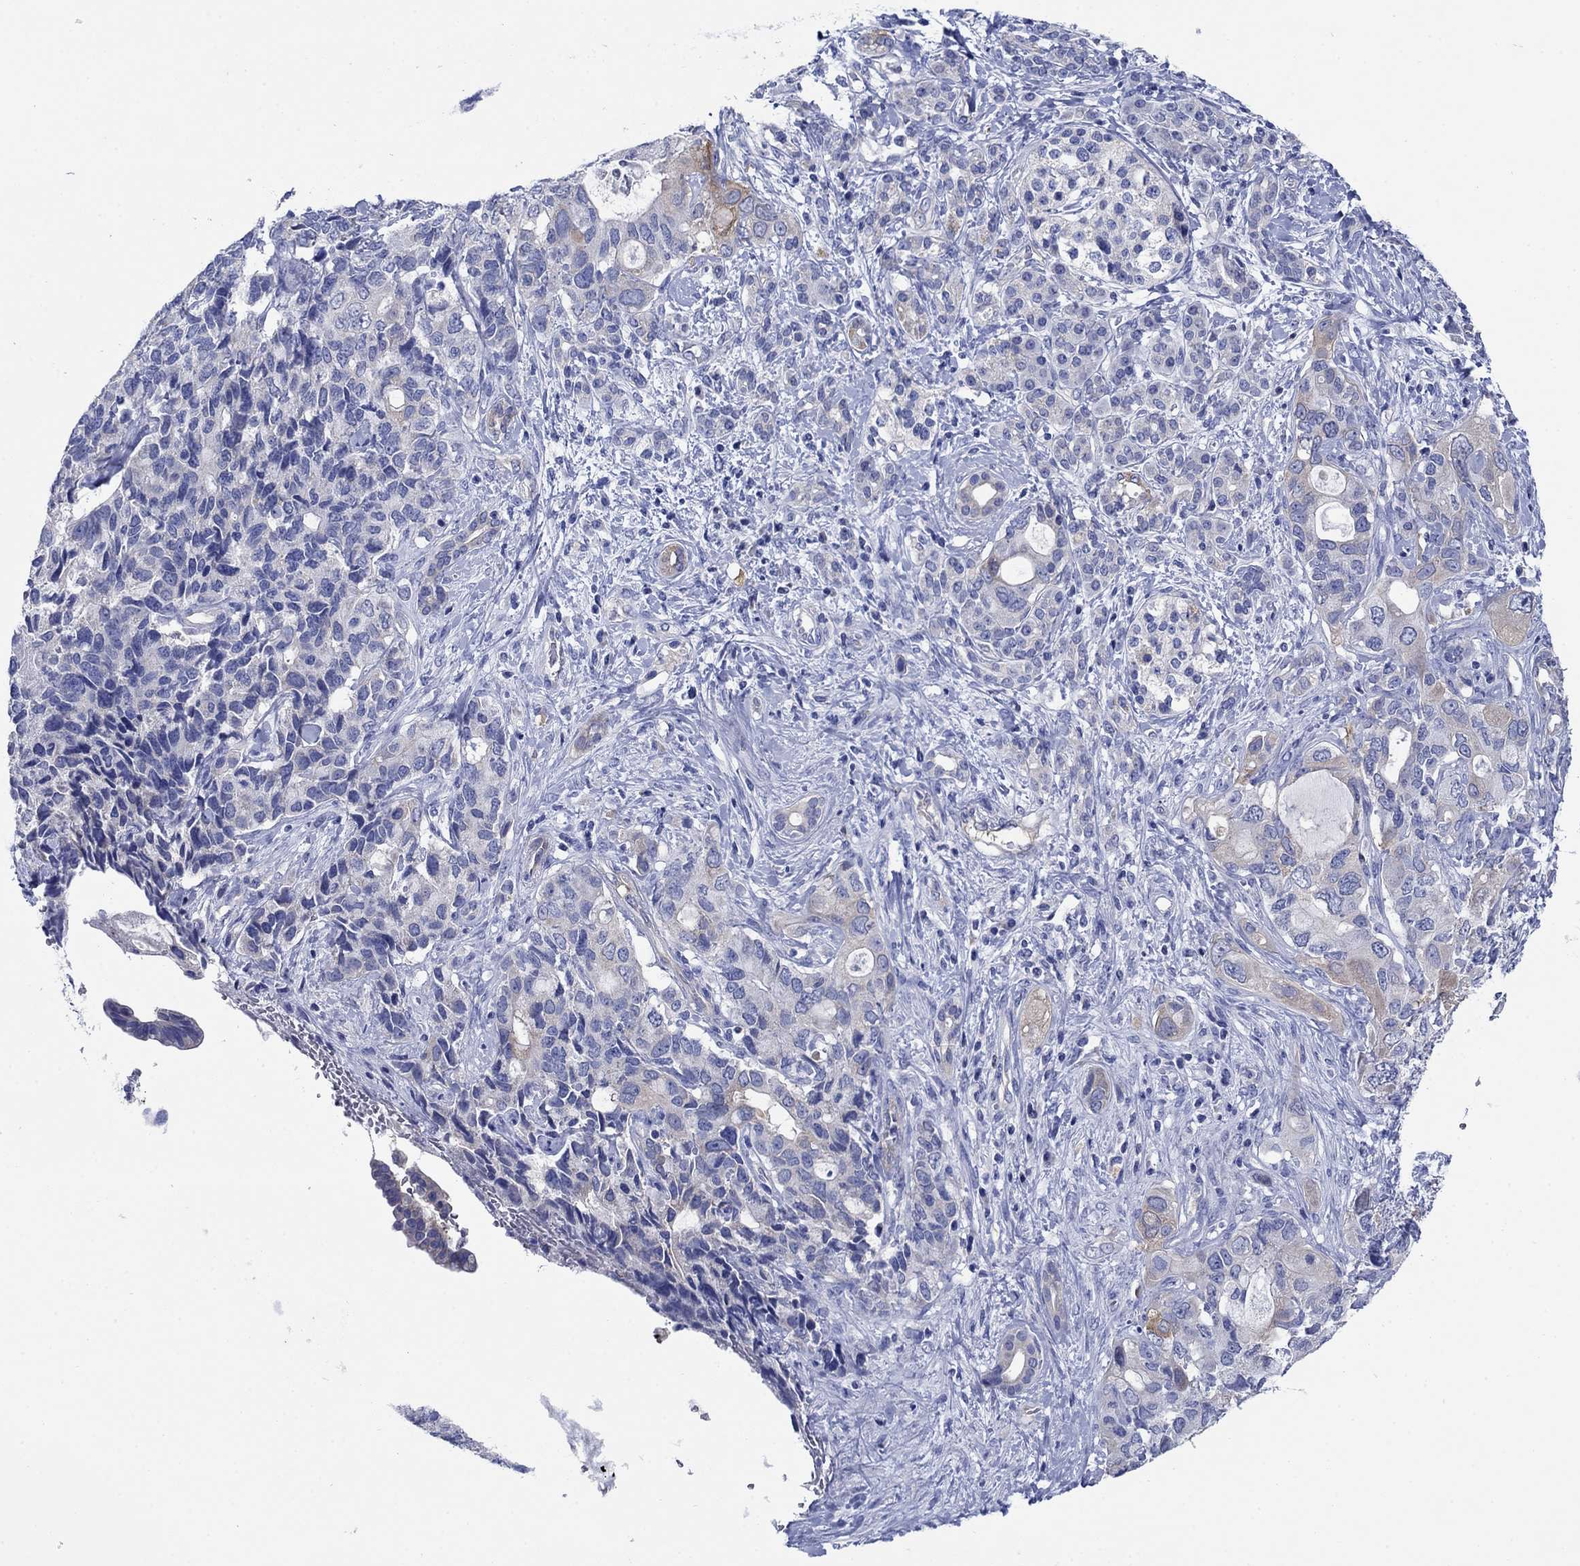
{"staining": {"intensity": "weak", "quantity": "<25%", "location": "cytoplasmic/membranous"}, "tissue": "pancreatic cancer", "cell_type": "Tumor cells", "image_type": "cancer", "snomed": [{"axis": "morphology", "description": "Adenocarcinoma, NOS"}, {"axis": "topography", "description": "Pancreas"}], "caption": "Tumor cells show no significant positivity in pancreatic adenocarcinoma. (Immunohistochemistry, brightfield microscopy, high magnification).", "gene": "TRIM16", "patient": {"sex": "female", "age": 56}}